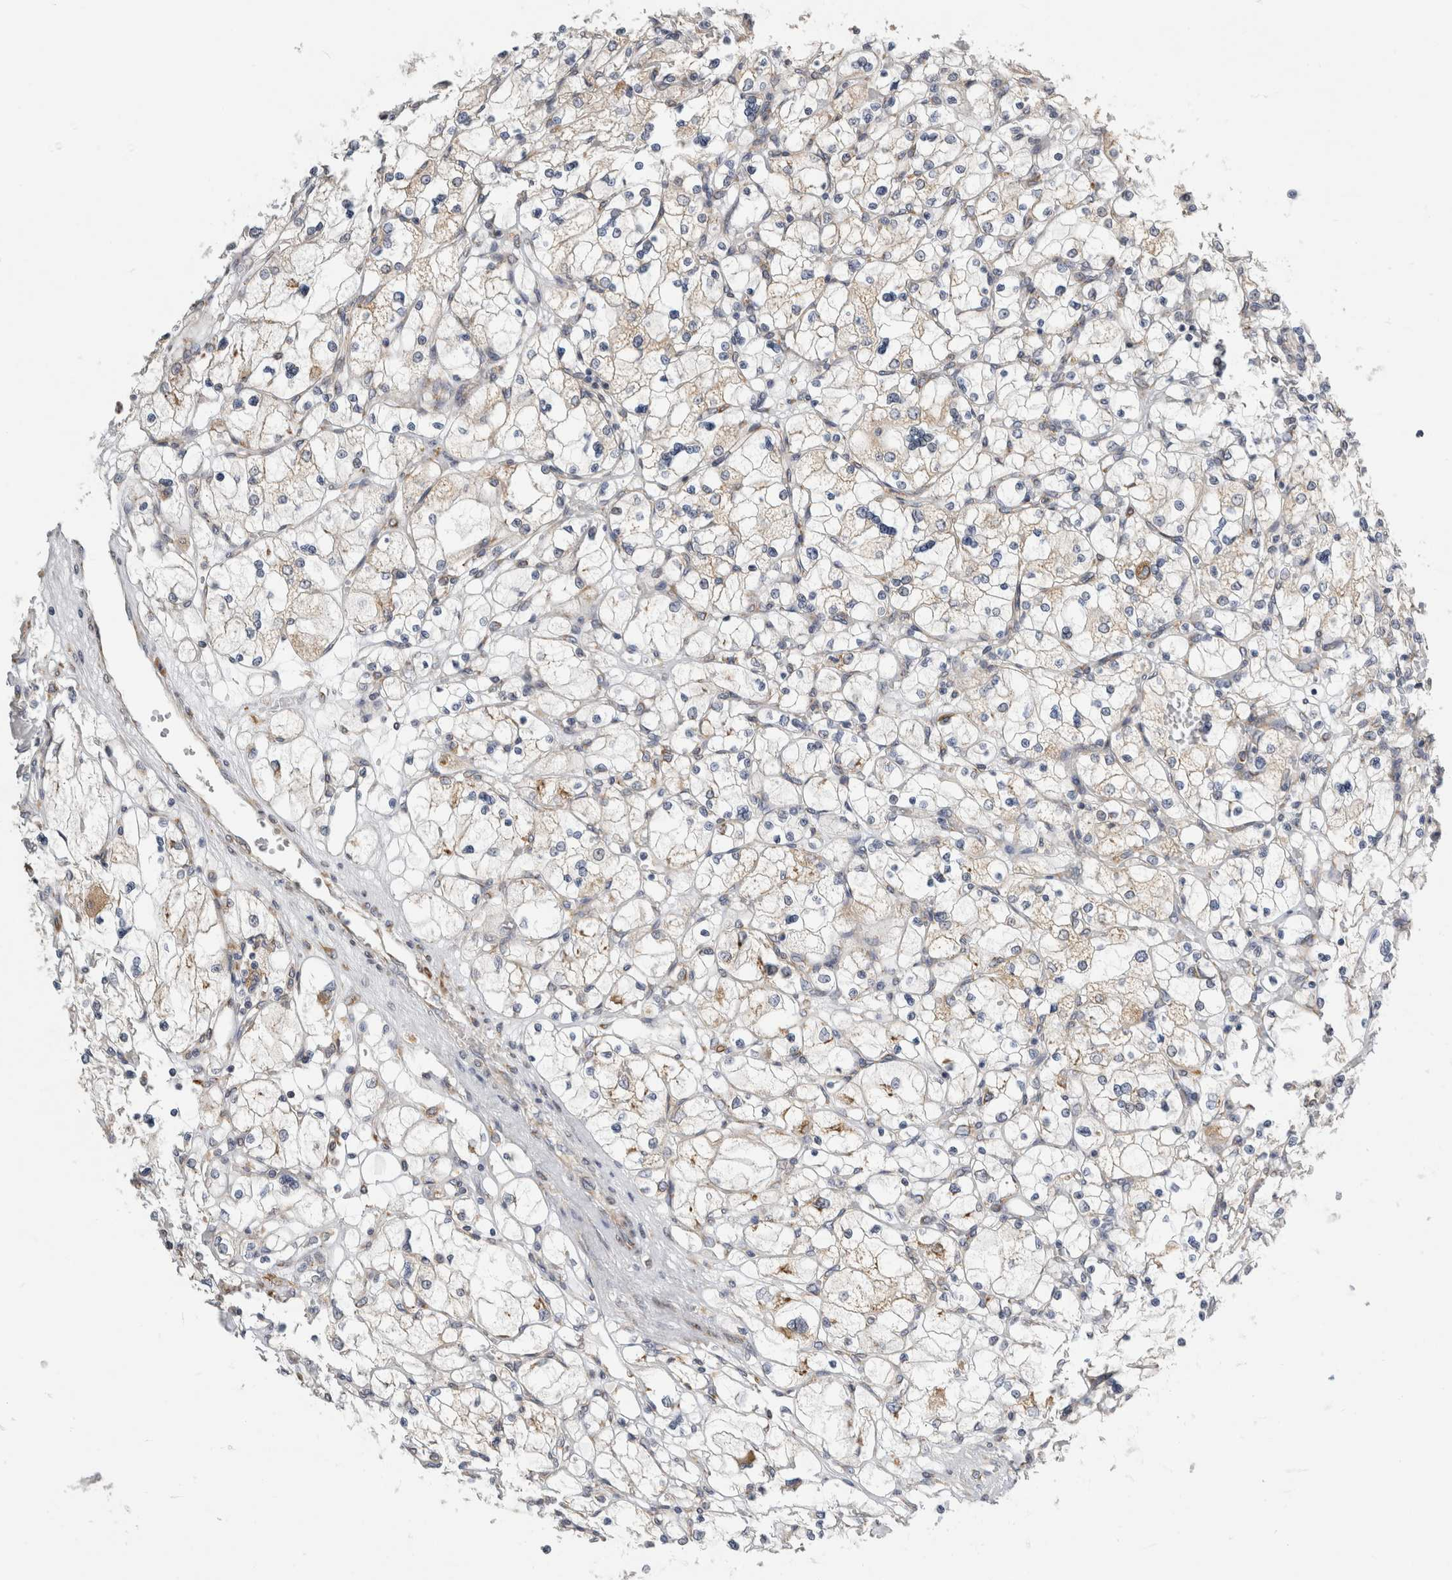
{"staining": {"intensity": "weak", "quantity": "<25%", "location": "cytoplasmic/membranous"}, "tissue": "renal cancer", "cell_type": "Tumor cells", "image_type": "cancer", "snomed": [{"axis": "morphology", "description": "Adenocarcinoma, NOS"}, {"axis": "topography", "description": "Kidney"}], "caption": "A high-resolution micrograph shows IHC staining of adenocarcinoma (renal), which exhibits no significant expression in tumor cells.", "gene": "RPN2", "patient": {"sex": "female", "age": 83}}